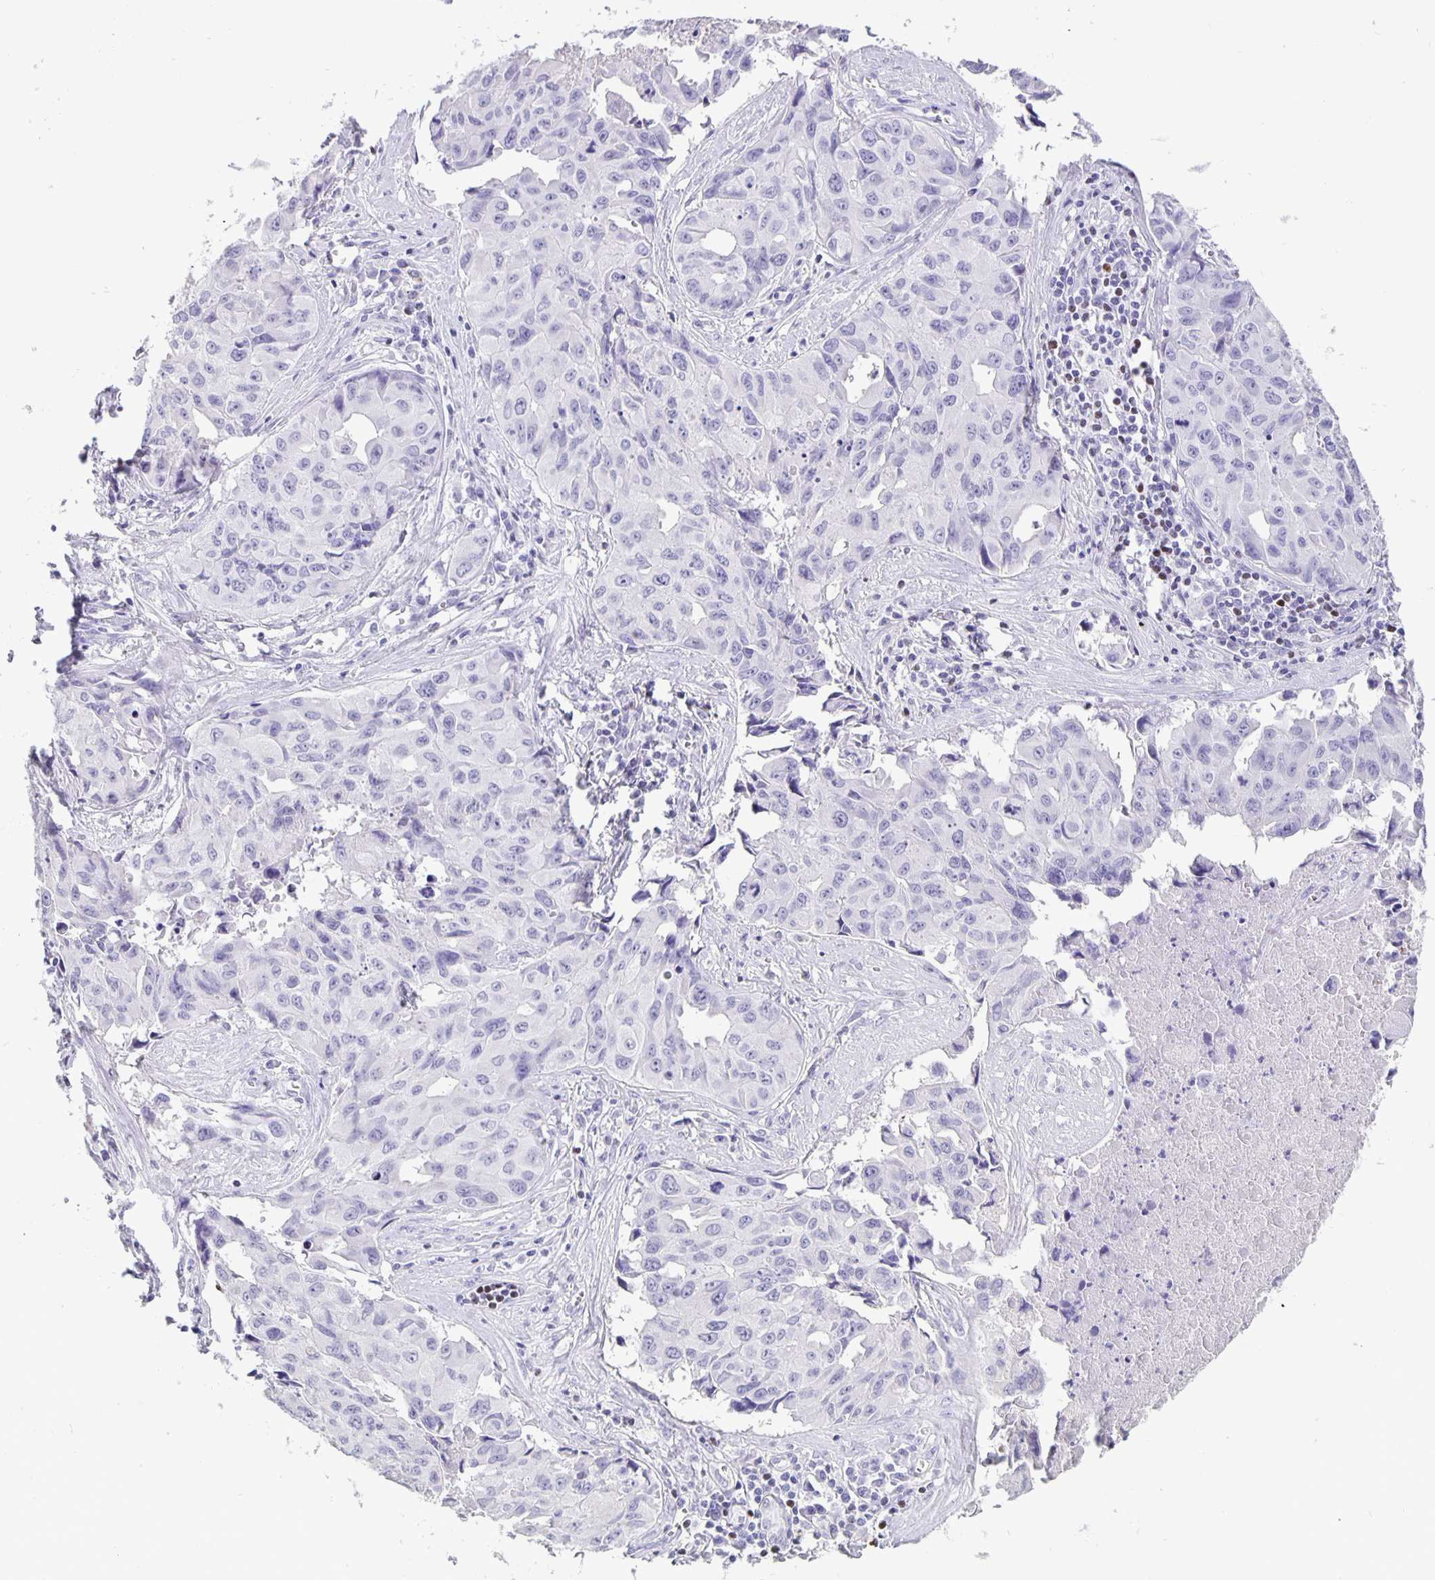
{"staining": {"intensity": "negative", "quantity": "none", "location": "none"}, "tissue": "lung cancer", "cell_type": "Tumor cells", "image_type": "cancer", "snomed": [{"axis": "morphology", "description": "Adenocarcinoma, NOS"}, {"axis": "topography", "description": "Lymph node"}, {"axis": "topography", "description": "Lung"}], "caption": "IHC micrograph of neoplastic tissue: human lung adenocarcinoma stained with DAB (3,3'-diaminobenzidine) reveals no significant protein staining in tumor cells.", "gene": "SATB2", "patient": {"sex": "male", "age": 64}}